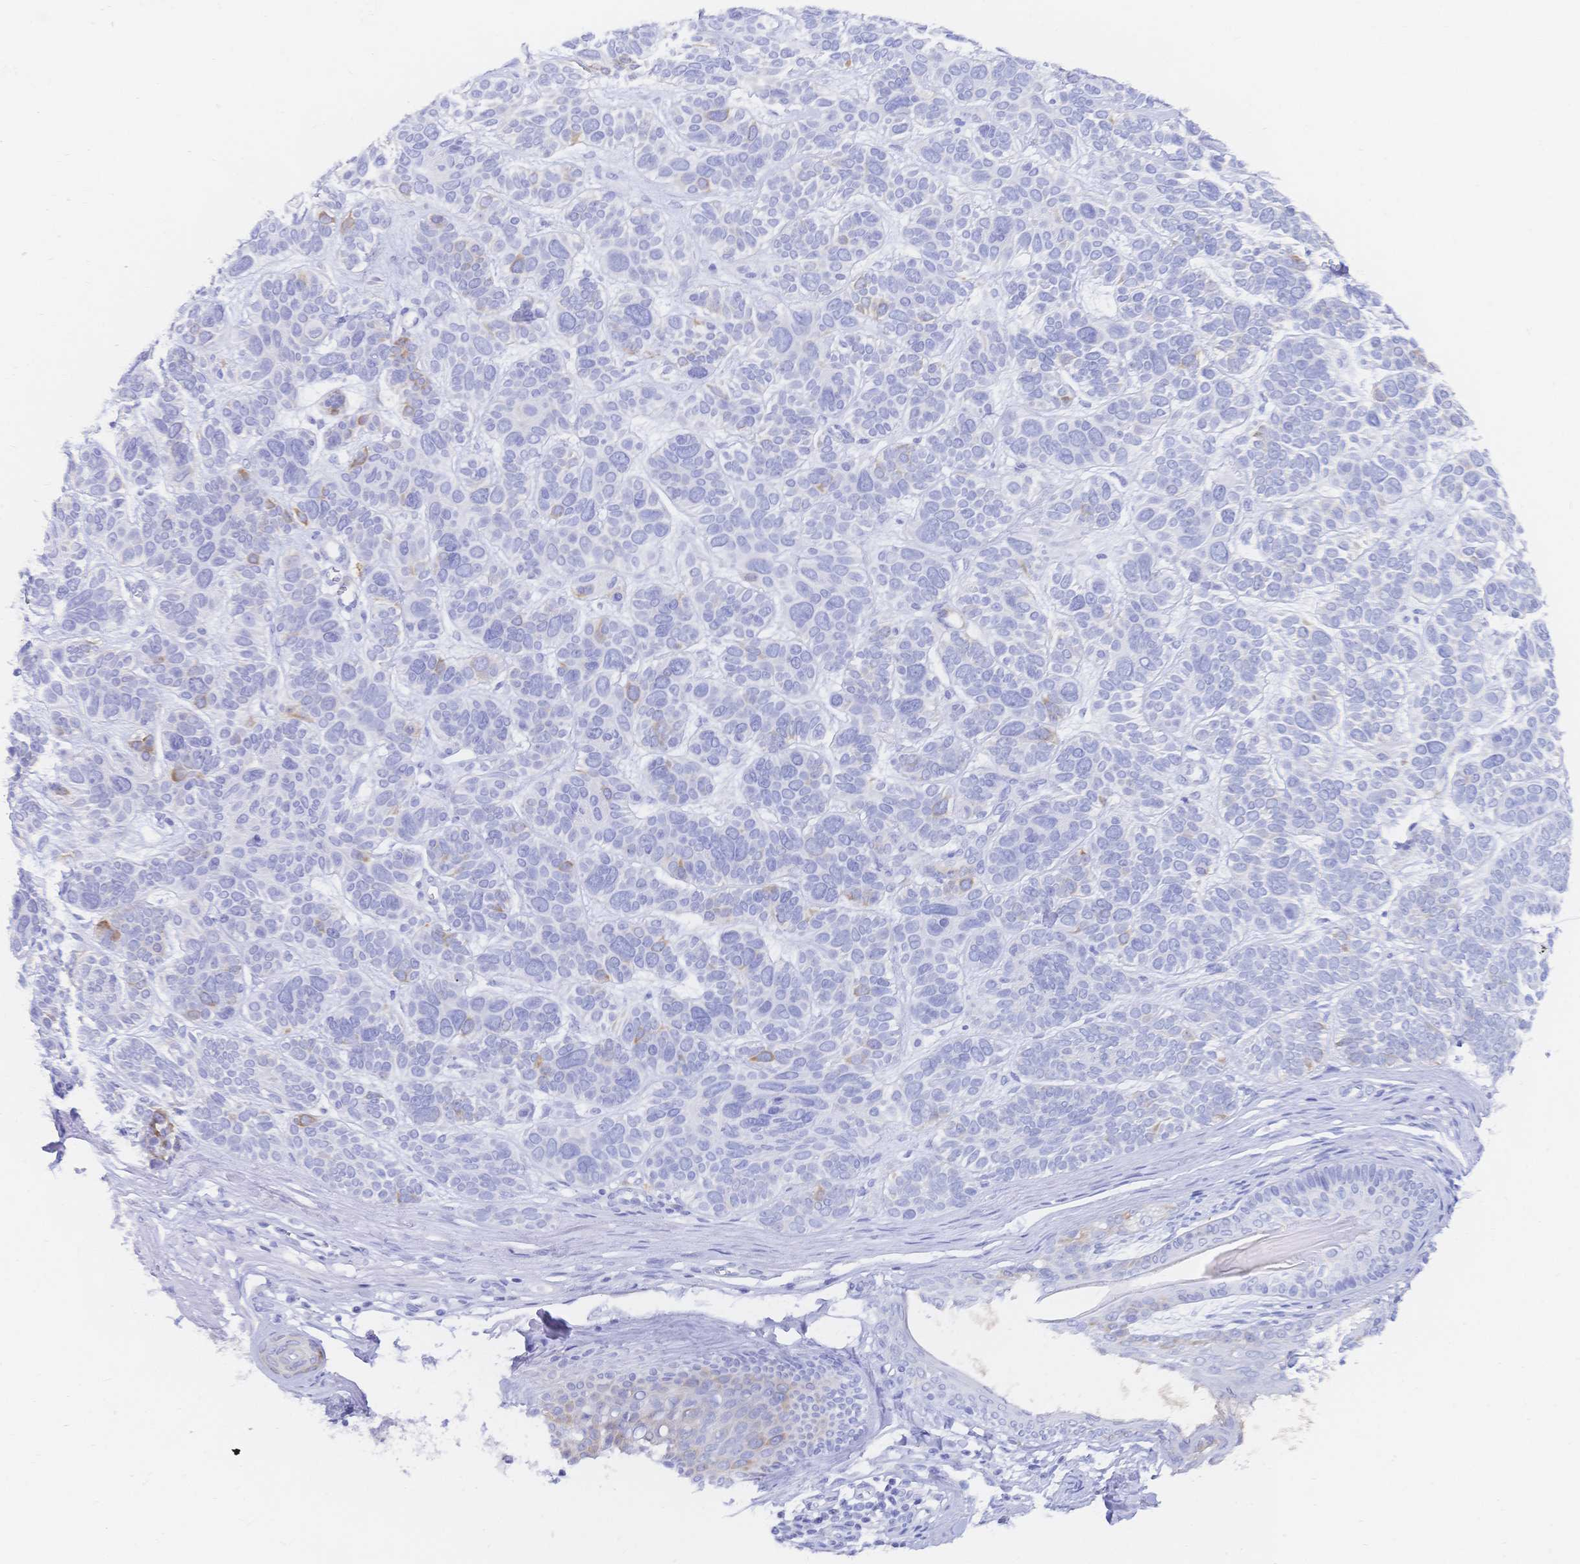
{"staining": {"intensity": "negative", "quantity": "none", "location": "none"}, "tissue": "skin cancer", "cell_type": "Tumor cells", "image_type": "cancer", "snomed": [{"axis": "morphology", "description": "Basal cell carcinoma"}, {"axis": "morphology", "description": "BCC, low aggressive"}, {"axis": "topography", "description": "Skin"}, {"axis": "topography", "description": "Skin of face"}], "caption": "High power microscopy histopathology image of an immunohistochemistry micrograph of skin cancer (bcc,  low aggressive), revealing no significant expression in tumor cells.", "gene": "RRM1", "patient": {"sex": "male", "age": 73}}